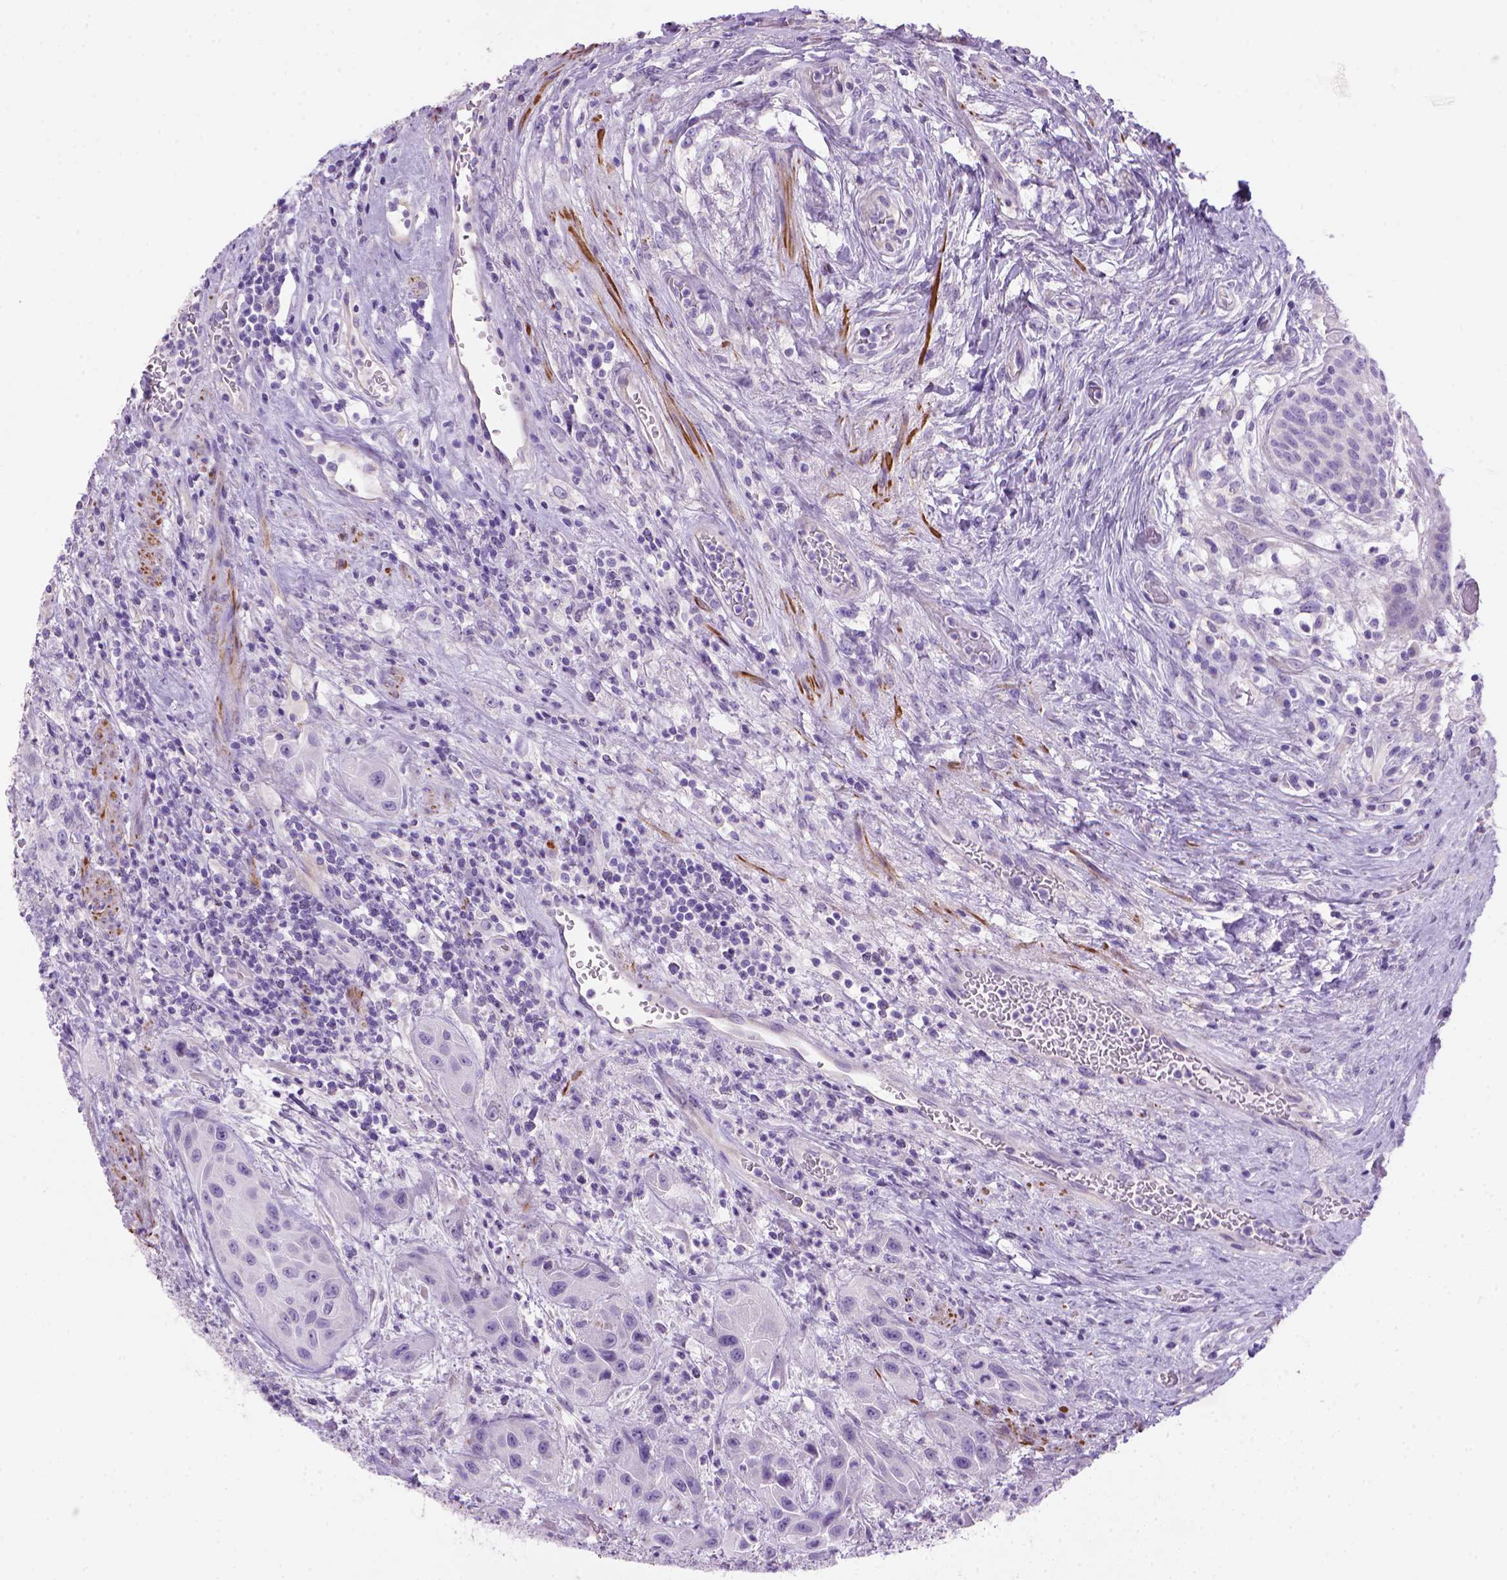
{"staining": {"intensity": "negative", "quantity": "none", "location": "none"}, "tissue": "urothelial cancer", "cell_type": "Tumor cells", "image_type": "cancer", "snomed": [{"axis": "morphology", "description": "Urothelial carcinoma, High grade"}, {"axis": "topography", "description": "Urinary bladder"}], "caption": "Human urothelial carcinoma (high-grade) stained for a protein using IHC shows no positivity in tumor cells.", "gene": "ARHGEF33", "patient": {"sex": "male", "age": 79}}